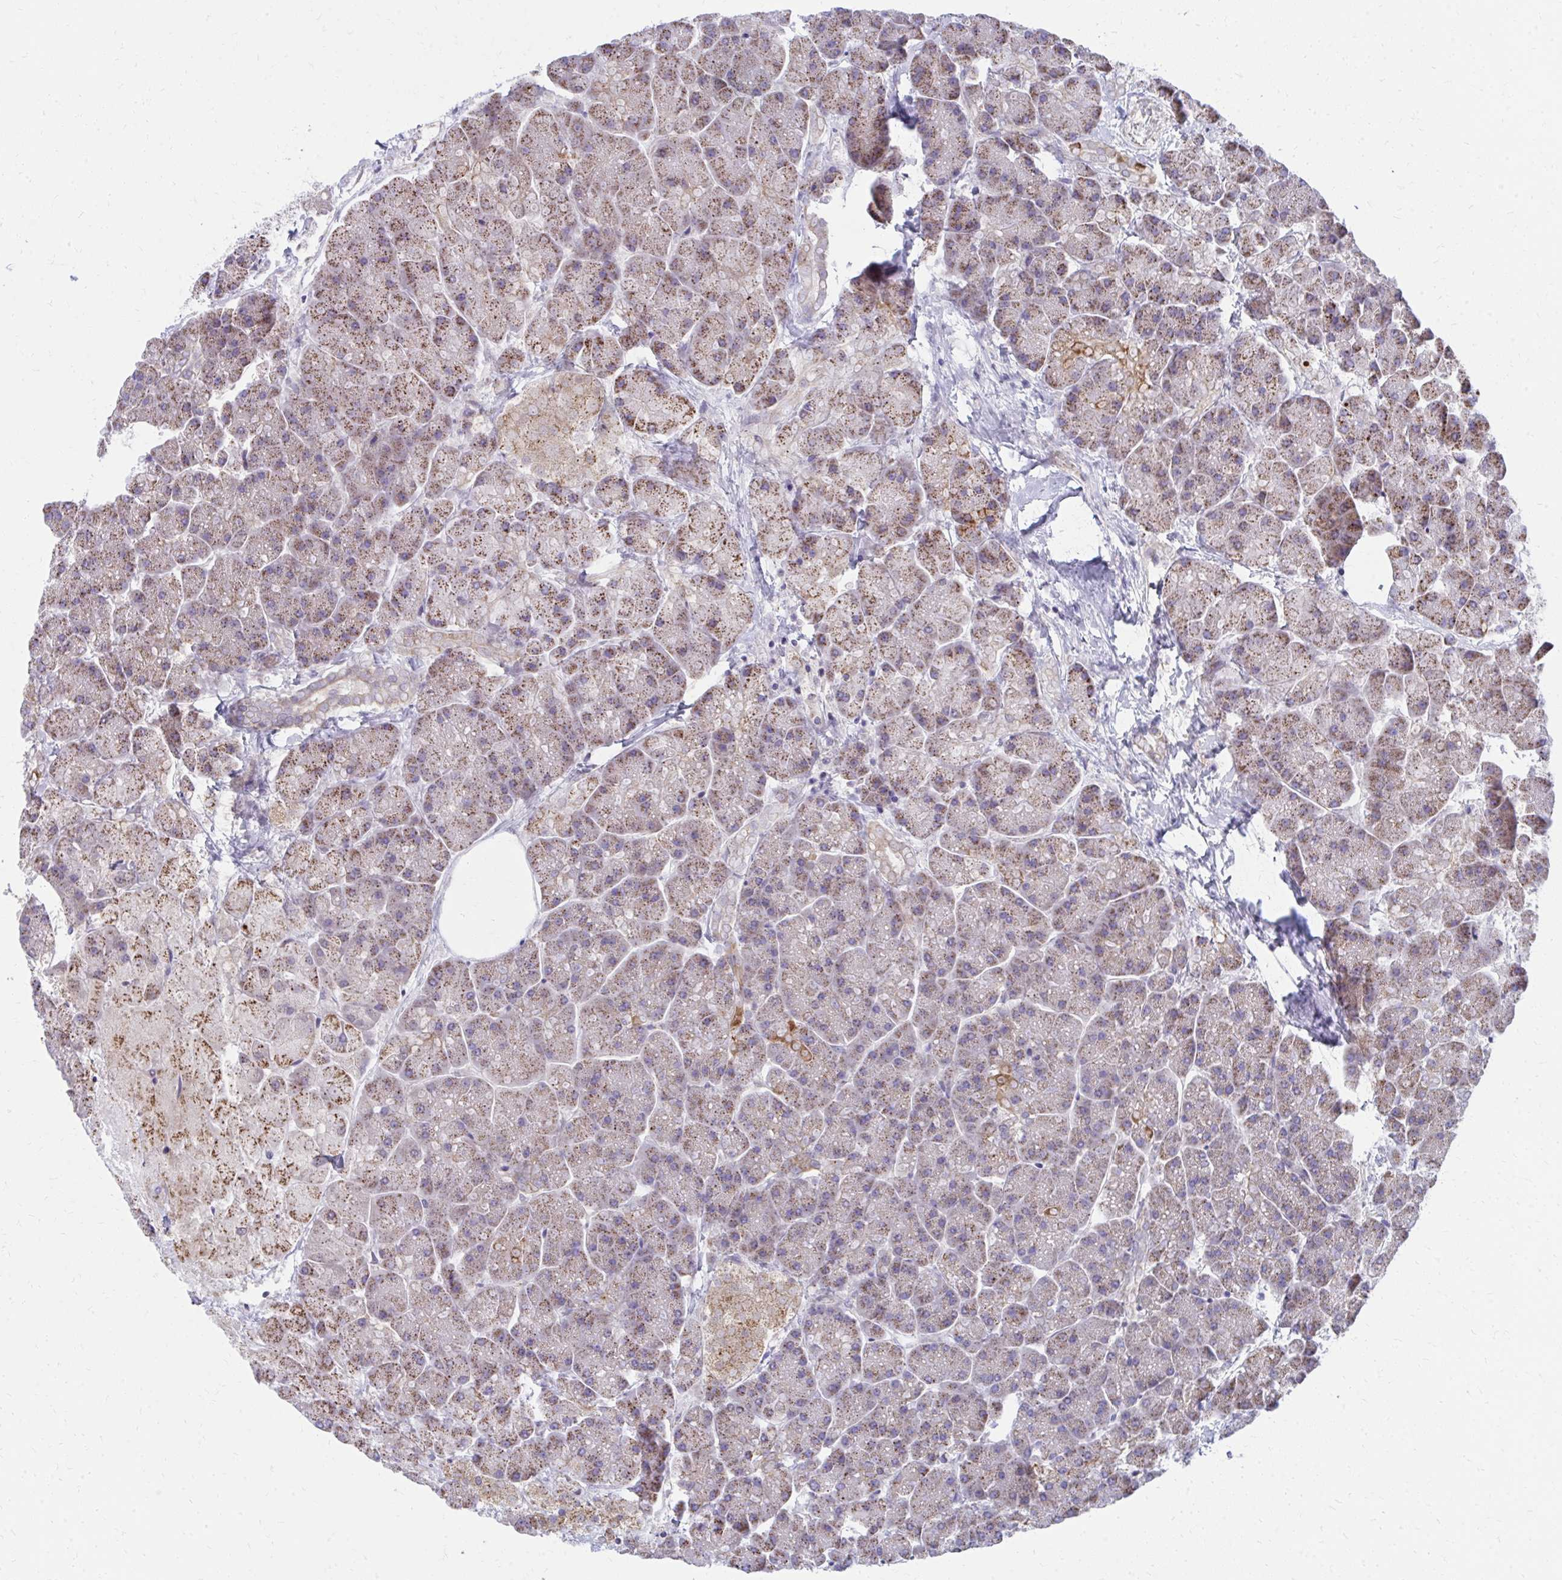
{"staining": {"intensity": "moderate", "quantity": "25%-75%", "location": "cytoplasmic/membranous"}, "tissue": "pancreas", "cell_type": "Exocrine glandular cells", "image_type": "normal", "snomed": [{"axis": "morphology", "description": "Normal tissue, NOS"}, {"axis": "topography", "description": "Pancreas"}, {"axis": "topography", "description": "Peripheral nerve tissue"}], "caption": "IHC micrograph of benign pancreas: human pancreas stained using immunohistochemistry (IHC) displays medium levels of moderate protein expression localized specifically in the cytoplasmic/membranous of exocrine glandular cells, appearing as a cytoplasmic/membranous brown color.", "gene": "IL37", "patient": {"sex": "male", "age": 54}}